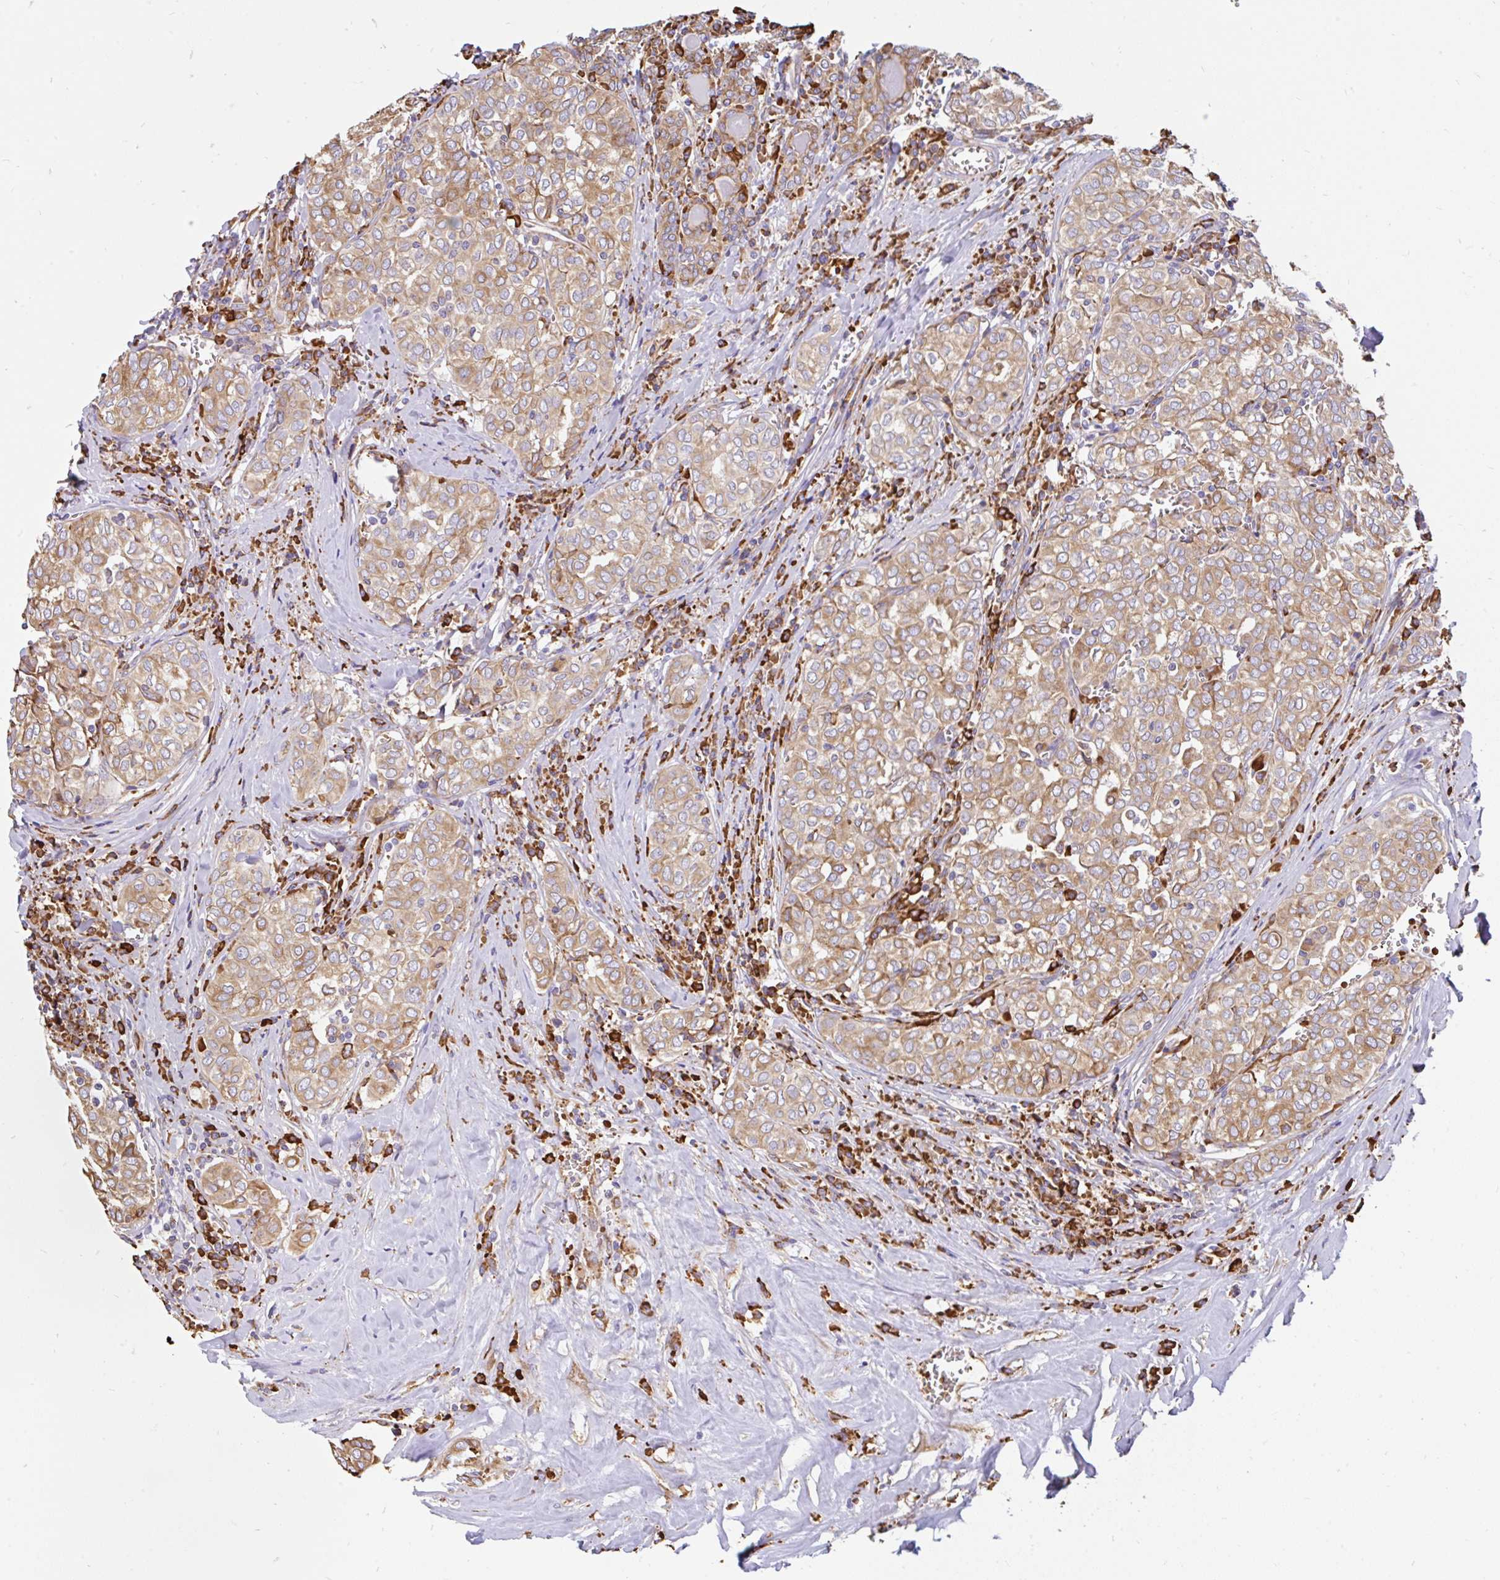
{"staining": {"intensity": "moderate", "quantity": ">75%", "location": "cytoplasmic/membranous"}, "tissue": "thyroid cancer", "cell_type": "Tumor cells", "image_type": "cancer", "snomed": [{"axis": "morphology", "description": "Papillary adenocarcinoma, NOS"}, {"axis": "topography", "description": "Thyroid gland"}], "caption": "The immunohistochemical stain highlights moderate cytoplasmic/membranous positivity in tumor cells of thyroid cancer tissue.", "gene": "EML5", "patient": {"sex": "female", "age": 30}}